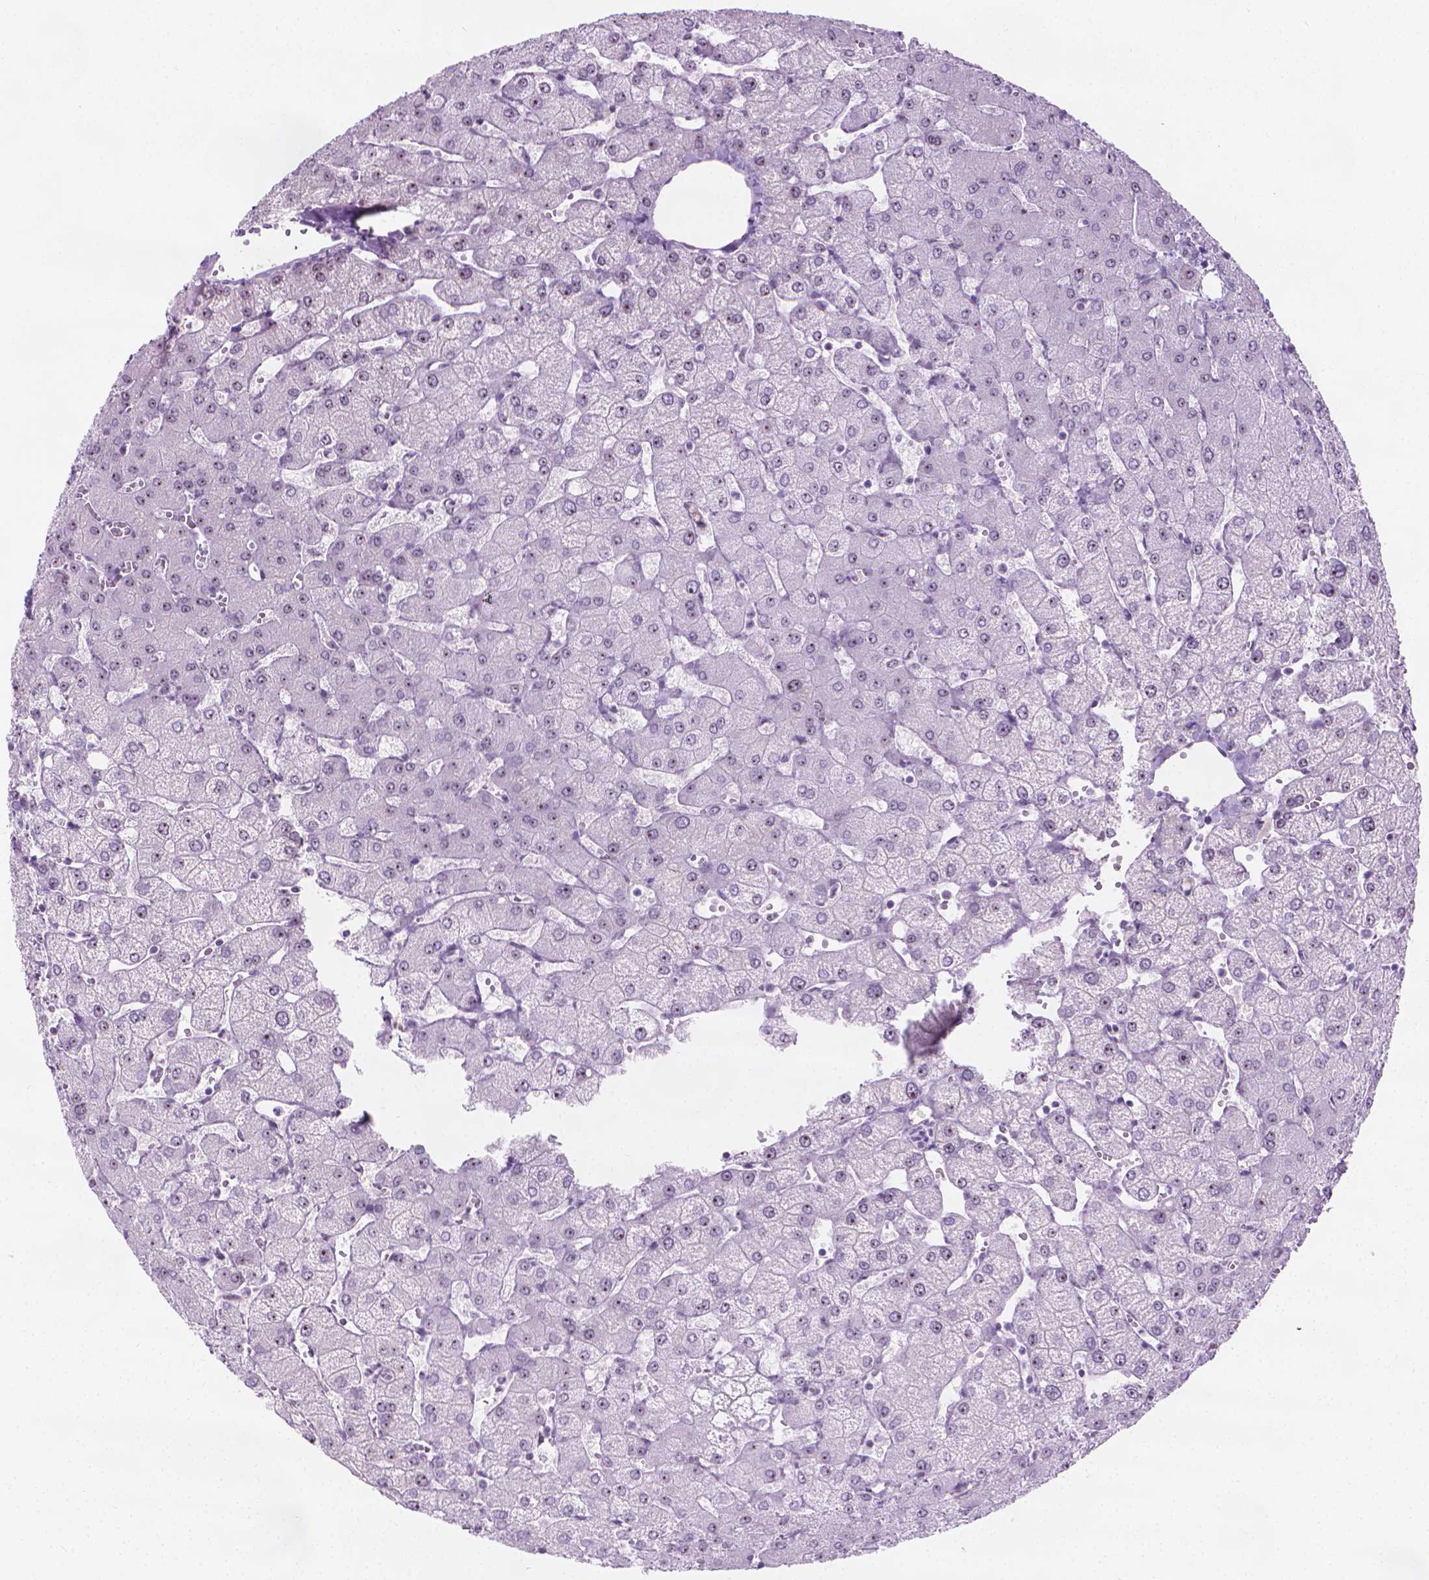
{"staining": {"intensity": "negative", "quantity": "none", "location": "none"}, "tissue": "liver", "cell_type": "Cholangiocytes", "image_type": "normal", "snomed": [{"axis": "morphology", "description": "Normal tissue, NOS"}, {"axis": "topography", "description": "Liver"}], "caption": "This micrograph is of unremarkable liver stained with IHC to label a protein in brown with the nuclei are counter-stained blue. There is no expression in cholangiocytes. (IHC, brightfield microscopy, high magnification).", "gene": "NOL7", "patient": {"sex": "female", "age": 54}}